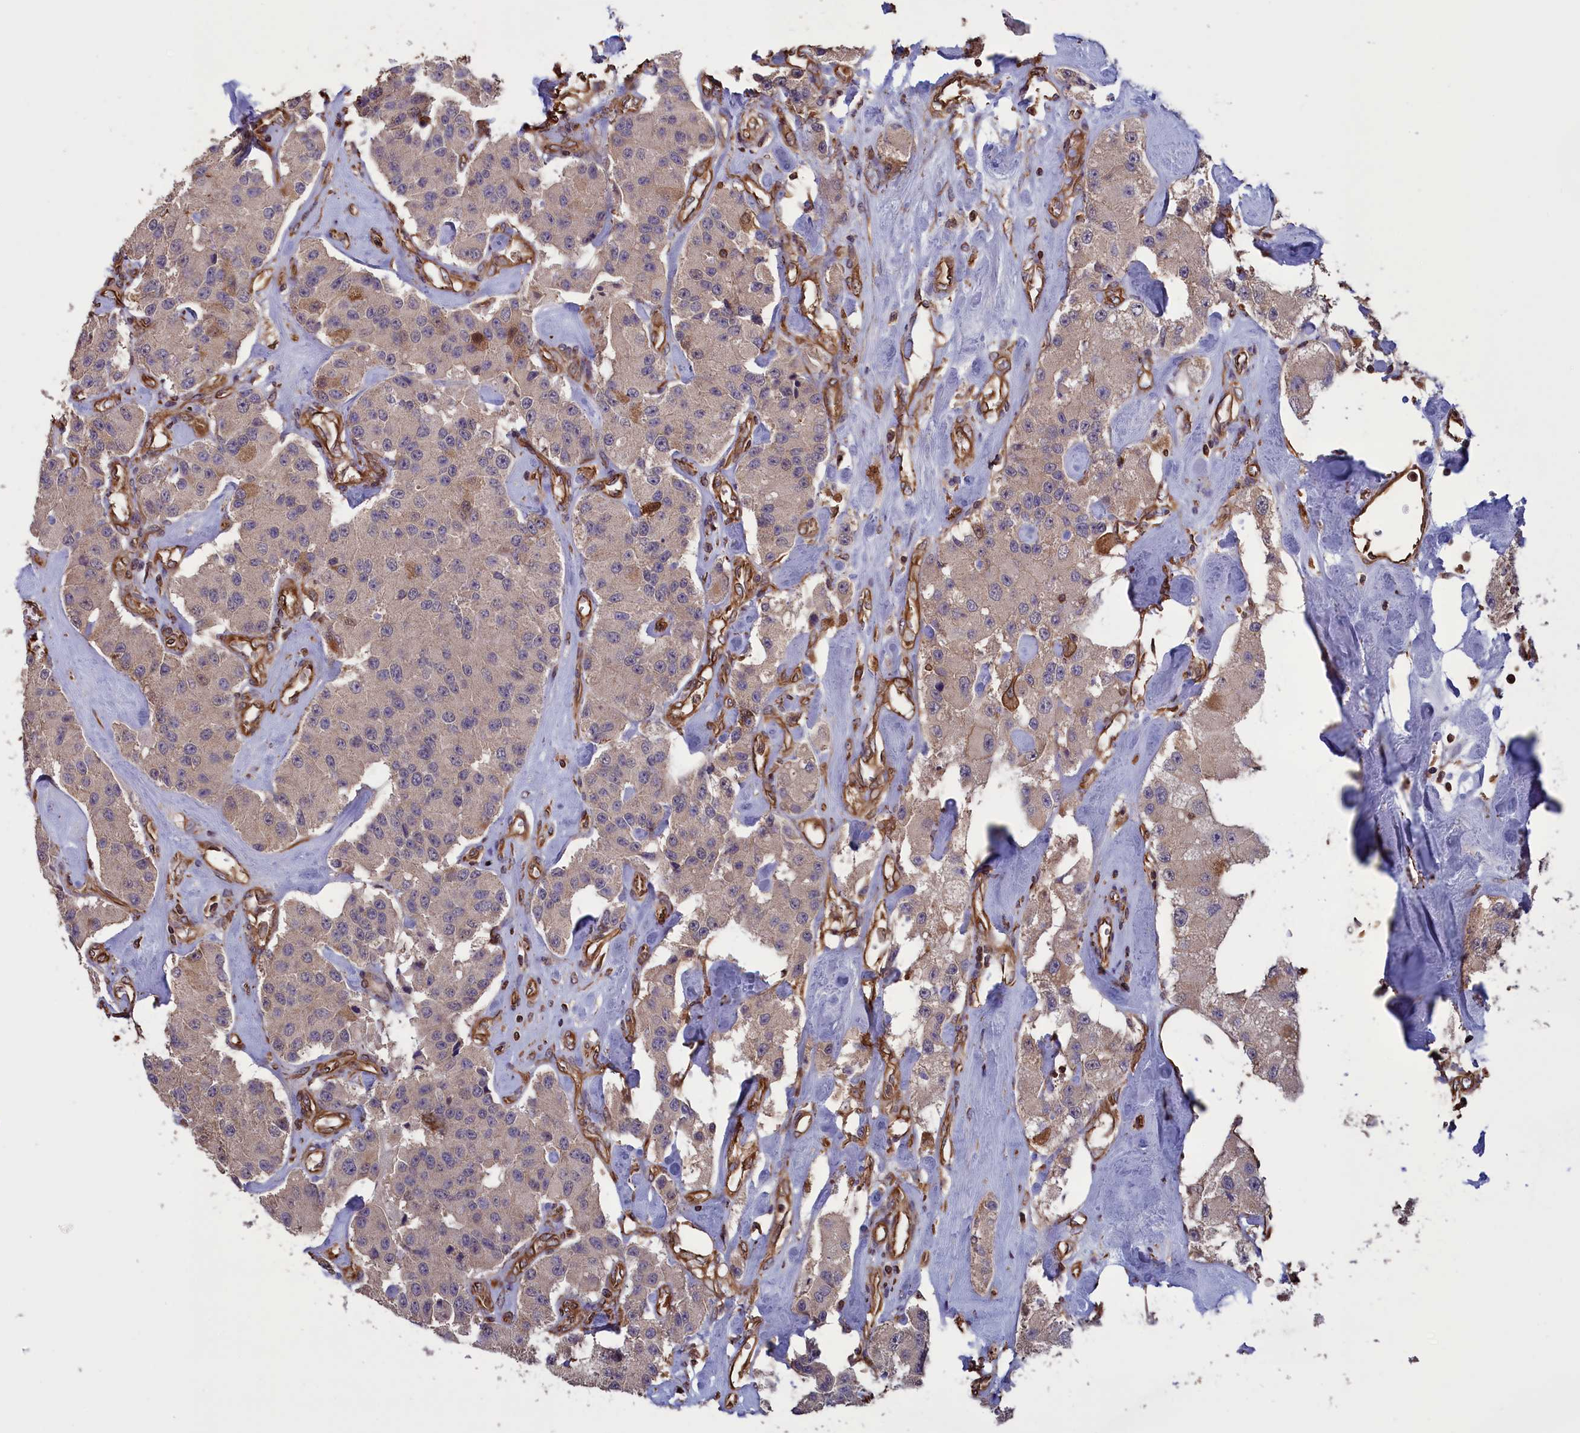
{"staining": {"intensity": "weak", "quantity": "<25%", "location": "cytoplasmic/membranous"}, "tissue": "carcinoid", "cell_type": "Tumor cells", "image_type": "cancer", "snomed": [{"axis": "morphology", "description": "Carcinoid, malignant, NOS"}, {"axis": "topography", "description": "Pancreas"}], "caption": "Immunohistochemical staining of human carcinoid (malignant) reveals no significant expression in tumor cells.", "gene": "DAPK3", "patient": {"sex": "male", "age": 41}}